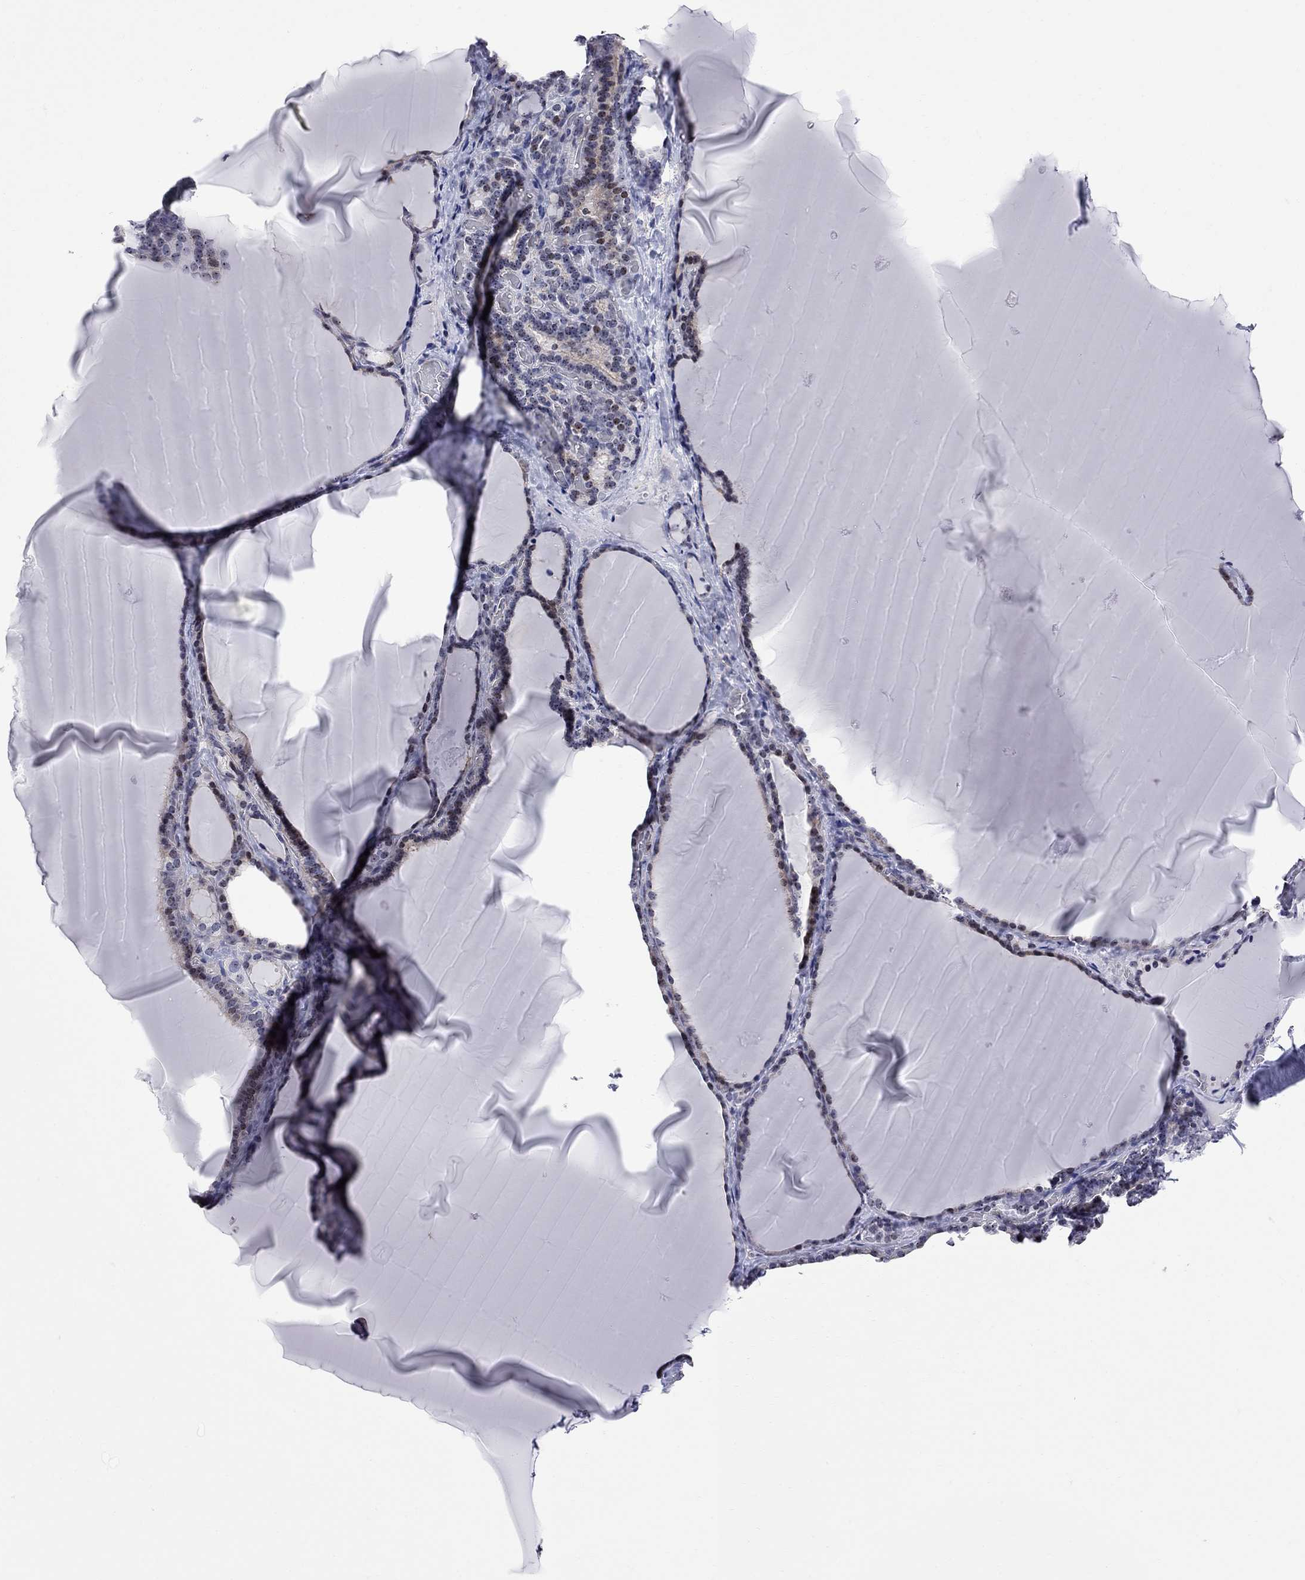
{"staining": {"intensity": "moderate", "quantity": "25%-75%", "location": "nuclear"}, "tissue": "thyroid gland", "cell_type": "Glandular cells", "image_type": "normal", "snomed": [{"axis": "morphology", "description": "Normal tissue, NOS"}, {"axis": "morphology", "description": "Hyperplasia, NOS"}, {"axis": "topography", "description": "Thyroid gland"}], "caption": "Human thyroid gland stained with a brown dye displays moderate nuclear positive staining in approximately 25%-75% of glandular cells.", "gene": "DHX33", "patient": {"sex": "female", "age": 27}}